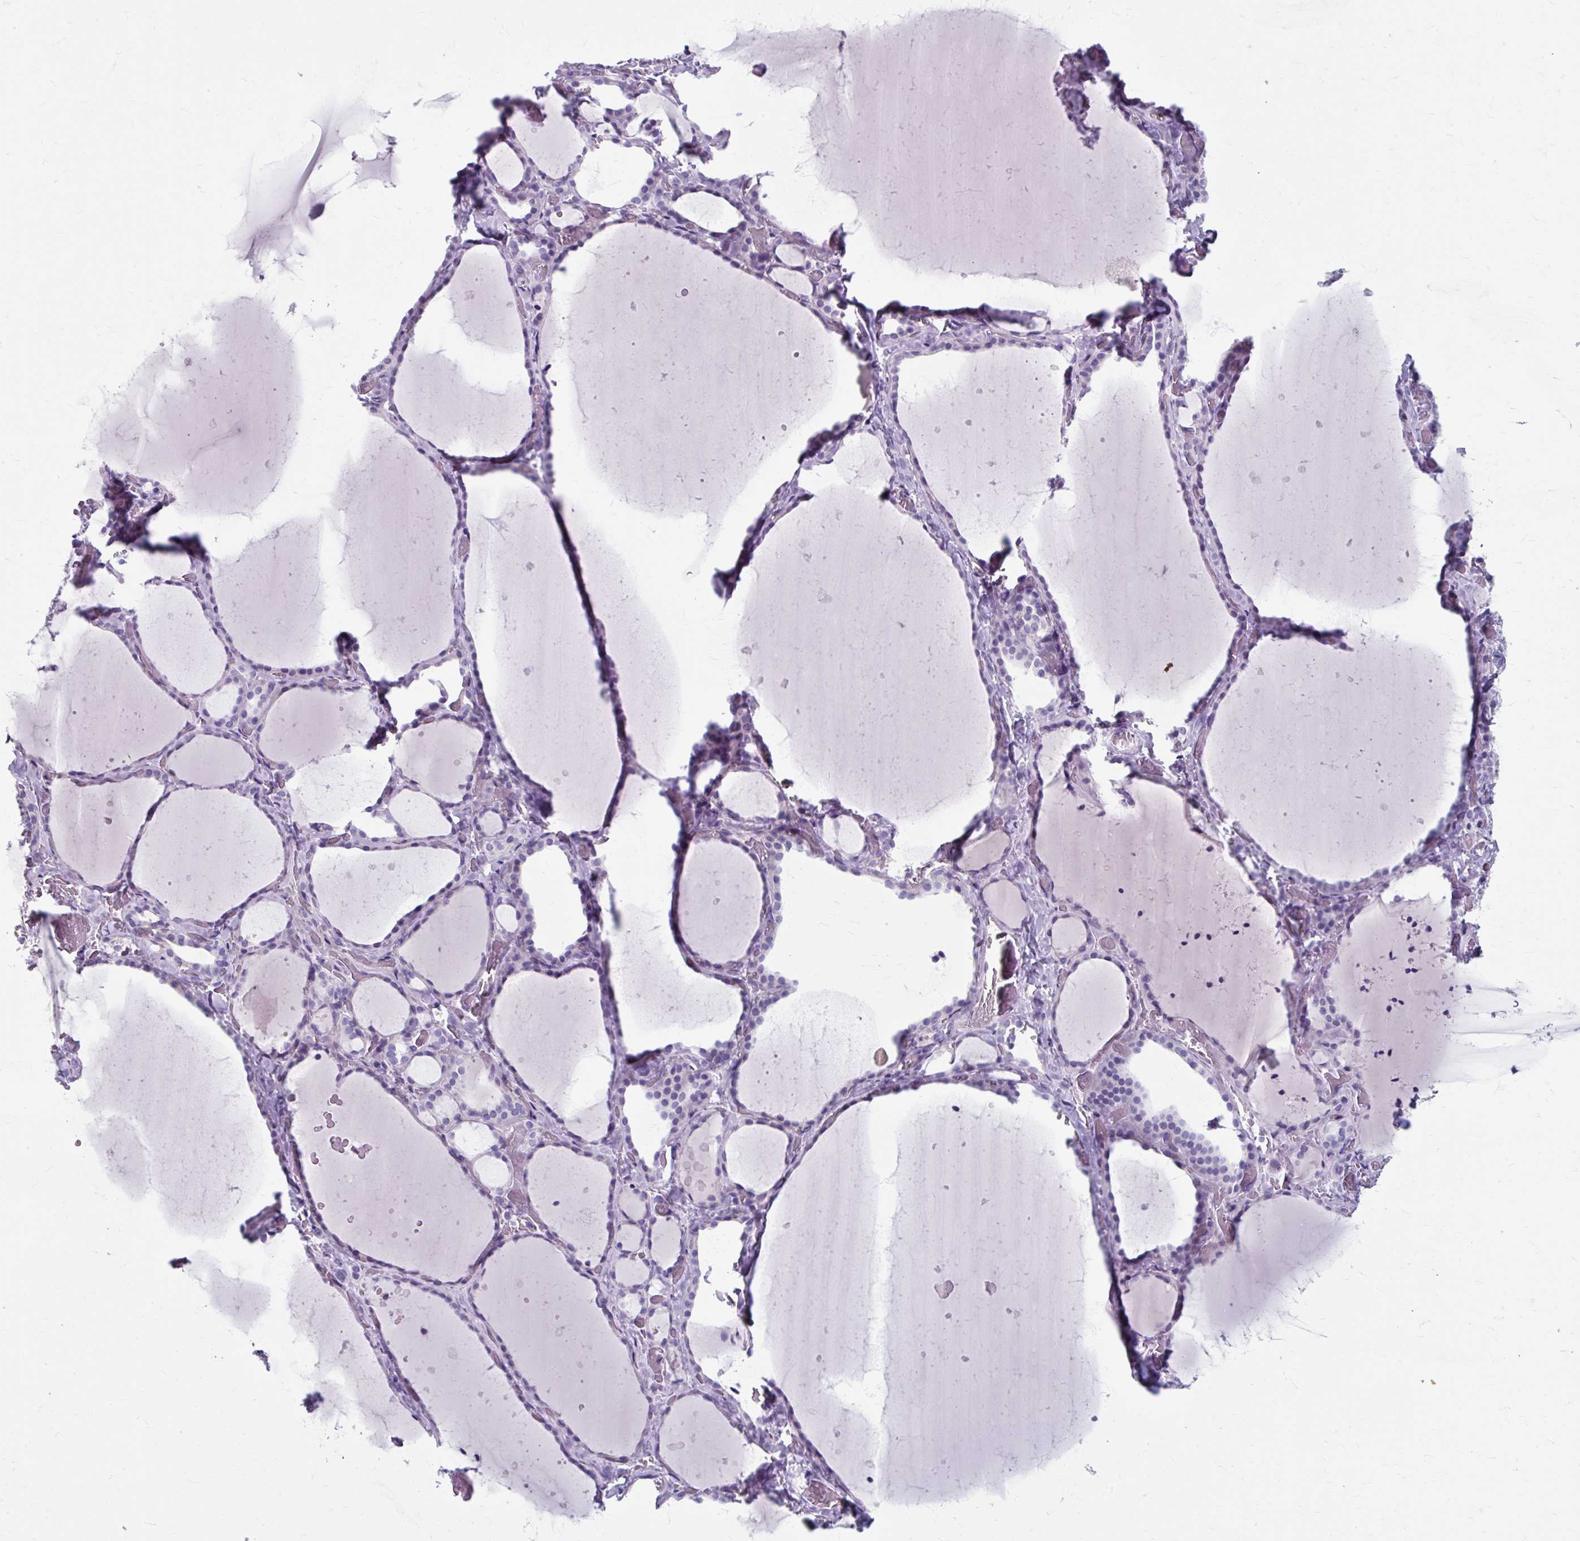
{"staining": {"intensity": "negative", "quantity": "none", "location": "none"}, "tissue": "thyroid gland", "cell_type": "Glandular cells", "image_type": "normal", "snomed": [{"axis": "morphology", "description": "Normal tissue, NOS"}, {"axis": "topography", "description": "Thyroid gland"}], "caption": "There is no significant positivity in glandular cells of thyroid gland. (DAB immunohistochemistry with hematoxylin counter stain).", "gene": "ZNF555", "patient": {"sex": "female", "age": 36}}